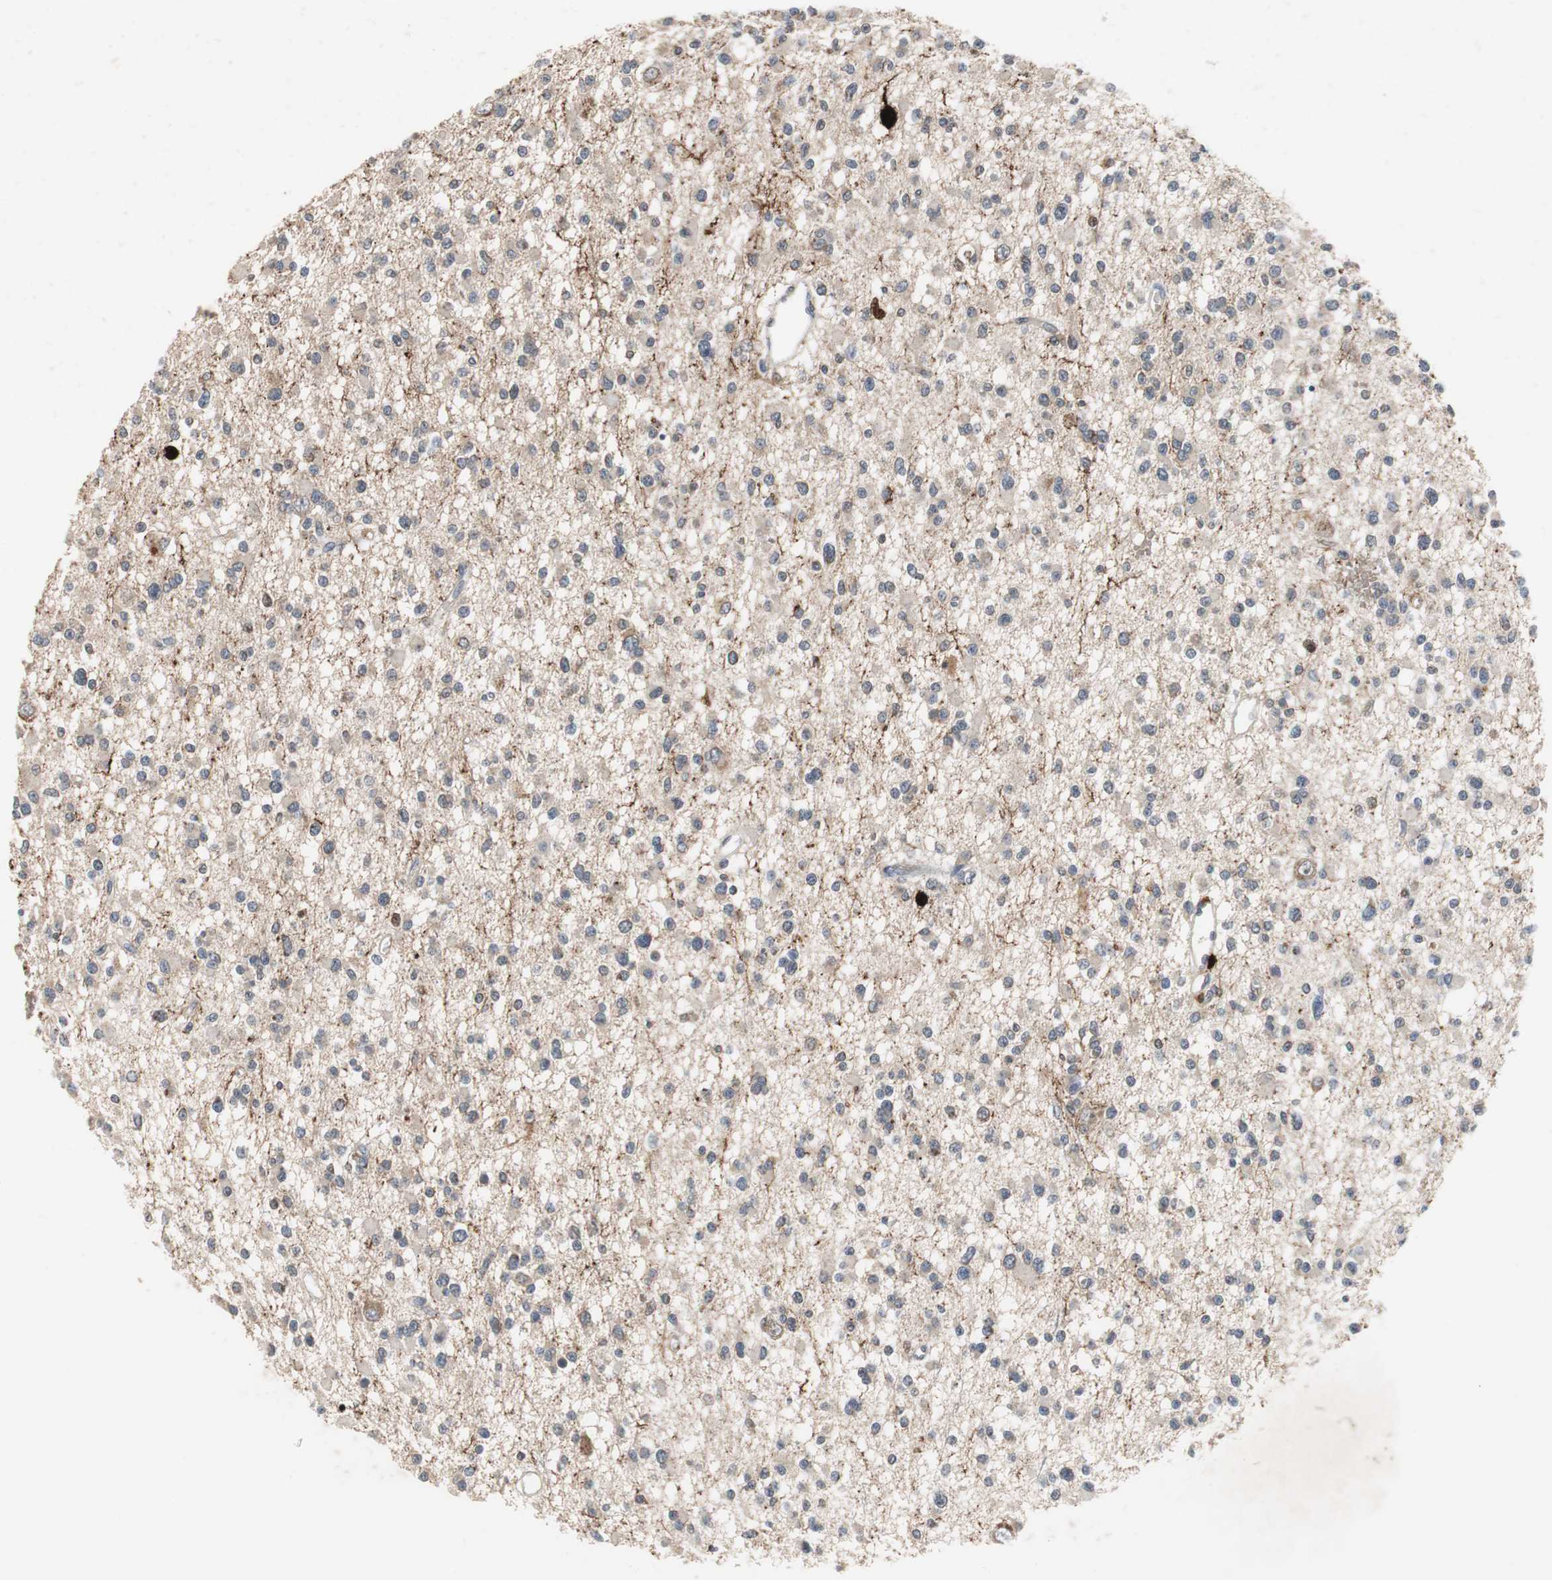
{"staining": {"intensity": "weak", "quantity": "25%-75%", "location": "cytoplasmic/membranous"}, "tissue": "glioma", "cell_type": "Tumor cells", "image_type": "cancer", "snomed": [{"axis": "morphology", "description": "Glioma, malignant, Low grade"}, {"axis": "topography", "description": "Brain"}], "caption": "Immunohistochemistry (IHC) (DAB) staining of glioma reveals weak cytoplasmic/membranous protein positivity in approximately 25%-75% of tumor cells.", "gene": "CALB2", "patient": {"sex": "female", "age": 22}}